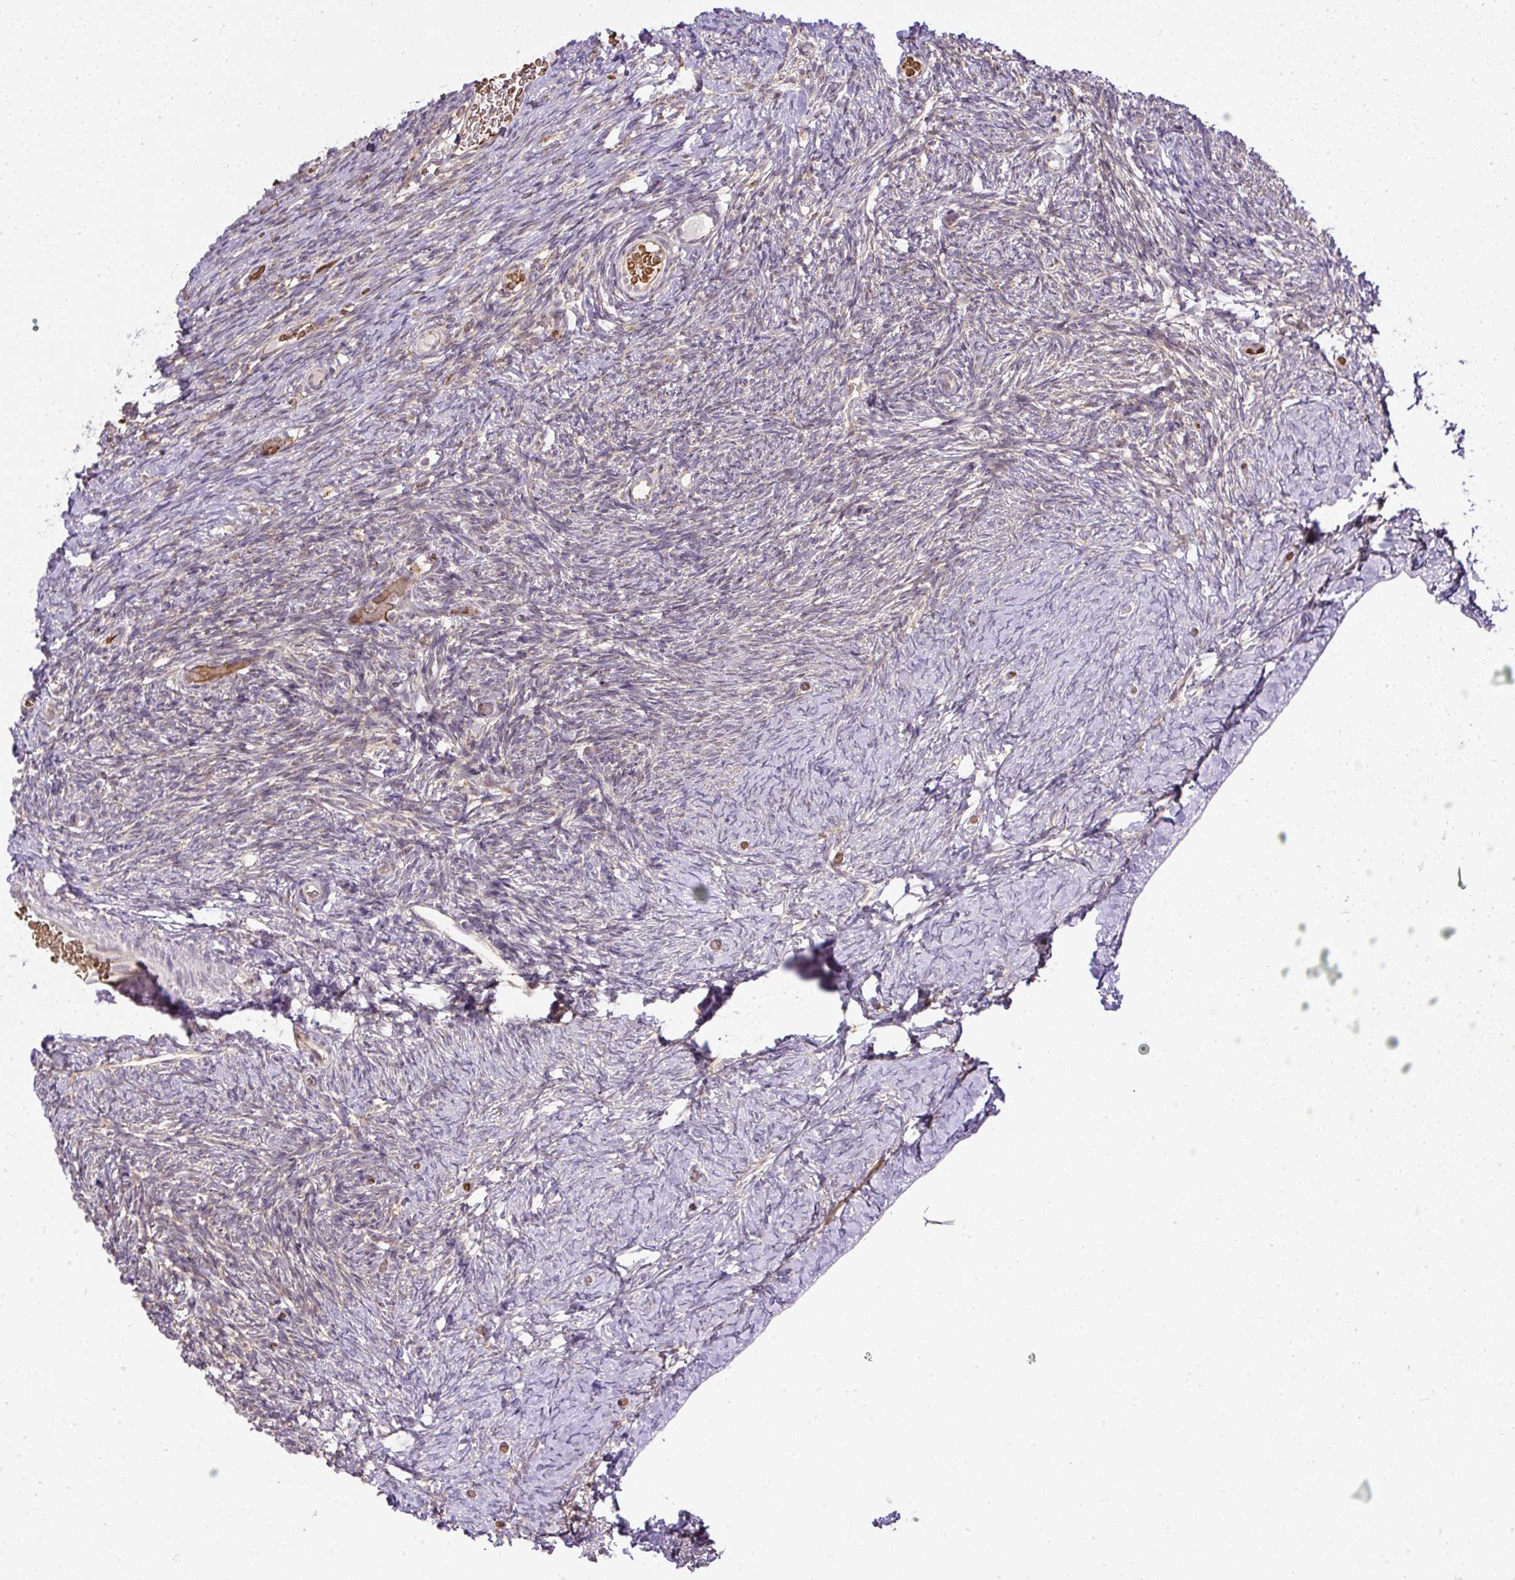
{"staining": {"intensity": "moderate", "quantity": ">75%", "location": "cytoplasmic/membranous"}, "tissue": "ovary", "cell_type": "Follicle cells", "image_type": "normal", "snomed": [{"axis": "morphology", "description": "Normal tissue, NOS"}, {"axis": "topography", "description": "Ovary"}], "caption": "Moderate cytoplasmic/membranous expression for a protein is appreciated in approximately >75% of follicle cells of benign ovary using immunohistochemistry (IHC).", "gene": "SMC4", "patient": {"sex": "female", "age": 39}}